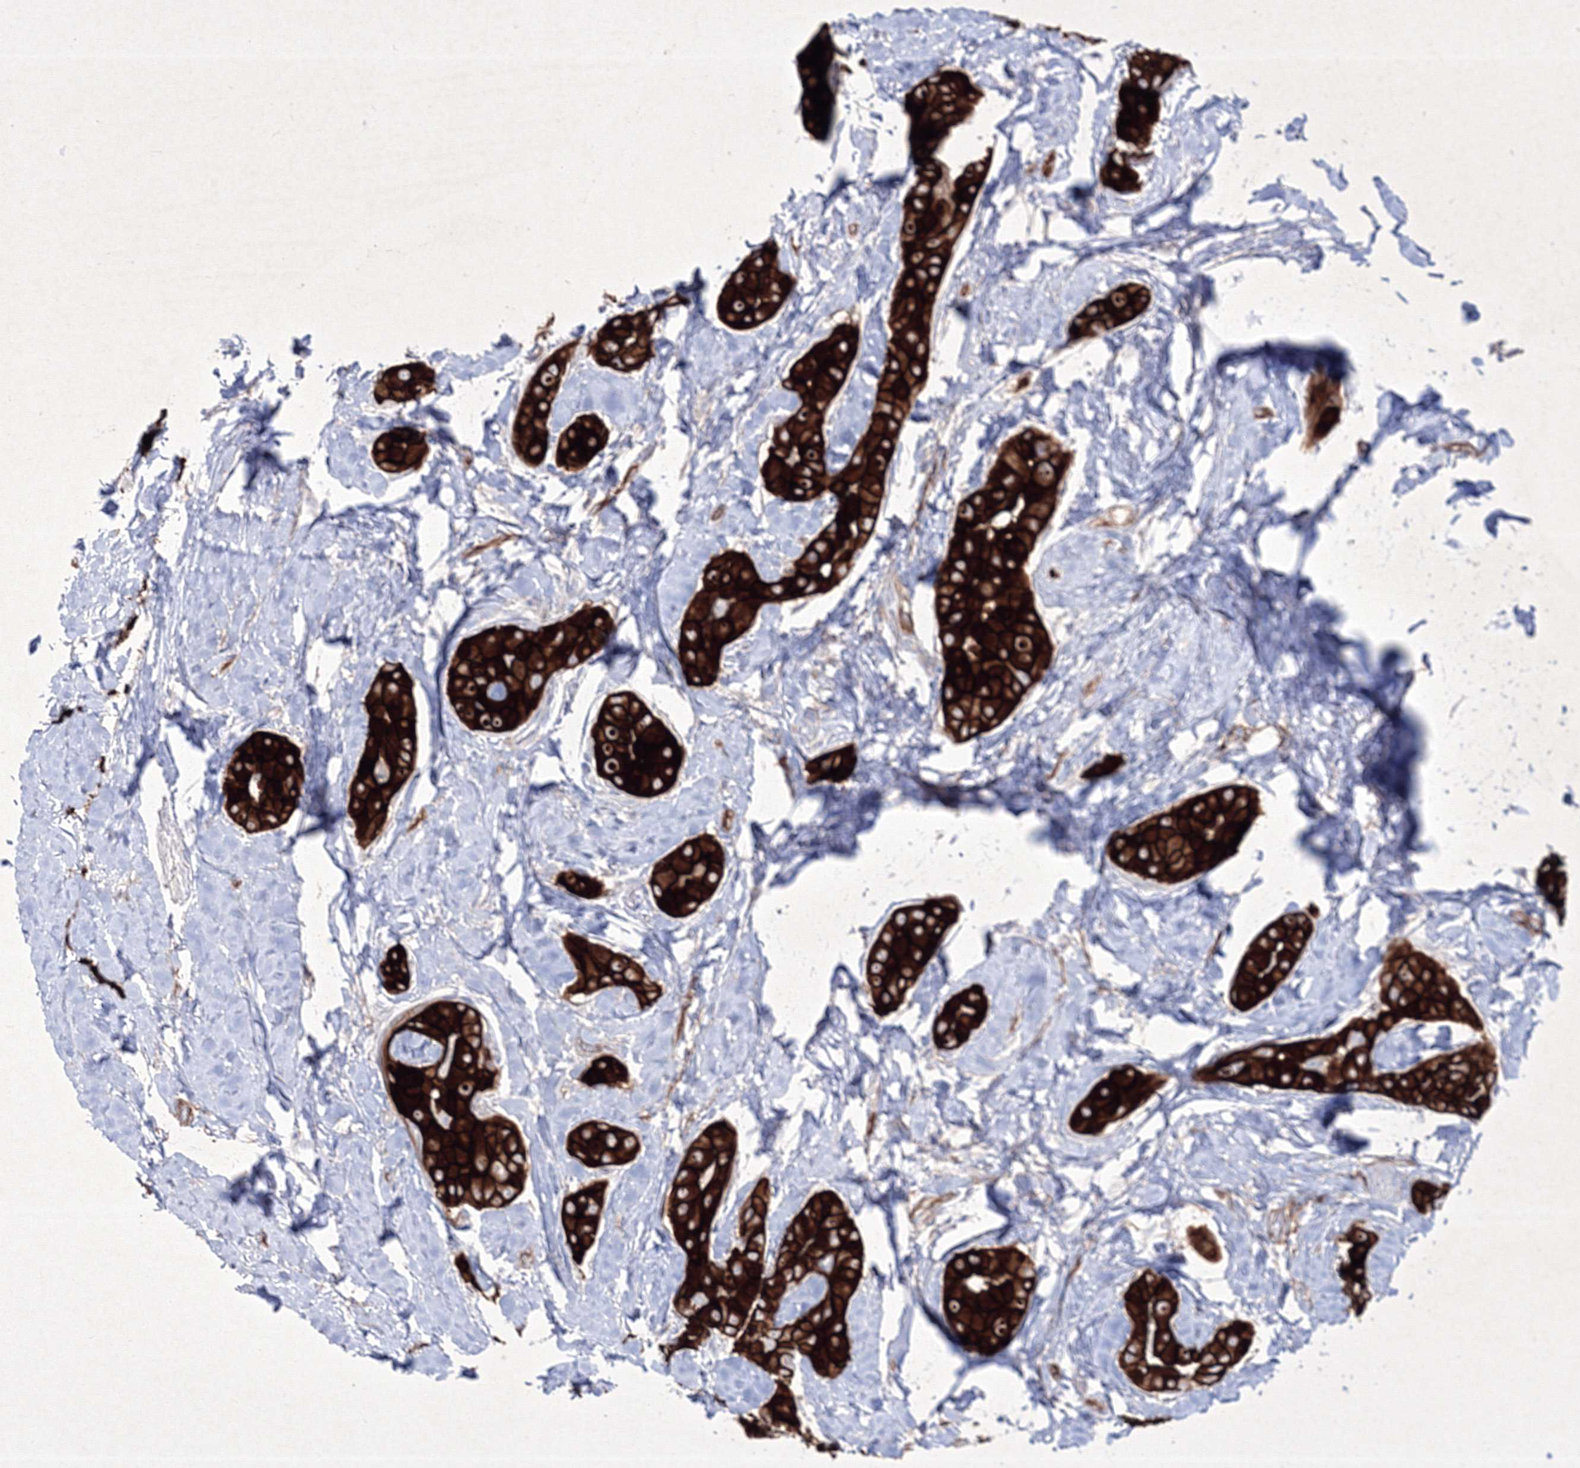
{"staining": {"intensity": "strong", "quantity": ">75%", "location": "cytoplasmic/membranous"}, "tissue": "thyroid cancer", "cell_type": "Tumor cells", "image_type": "cancer", "snomed": [{"axis": "morphology", "description": "Papillary adenocarcinoma, NOS"}, {"axis": "topography", "description": "Thyroid gland"}], "caption": "Immunohistochemical staining of human papillary adenocarcinoma (thyroid) shows strong cytoplasmic/membranous protein positivity in approximately >75% of tumor cells. Using DAB (3,3'-diaminobenzidine) (brown) and hematoxylin (blue) stains, captured at high magnification using brightfield microscopy.", "gene": "TMEM139", "patient": {"sex": "male", "age": 33}}